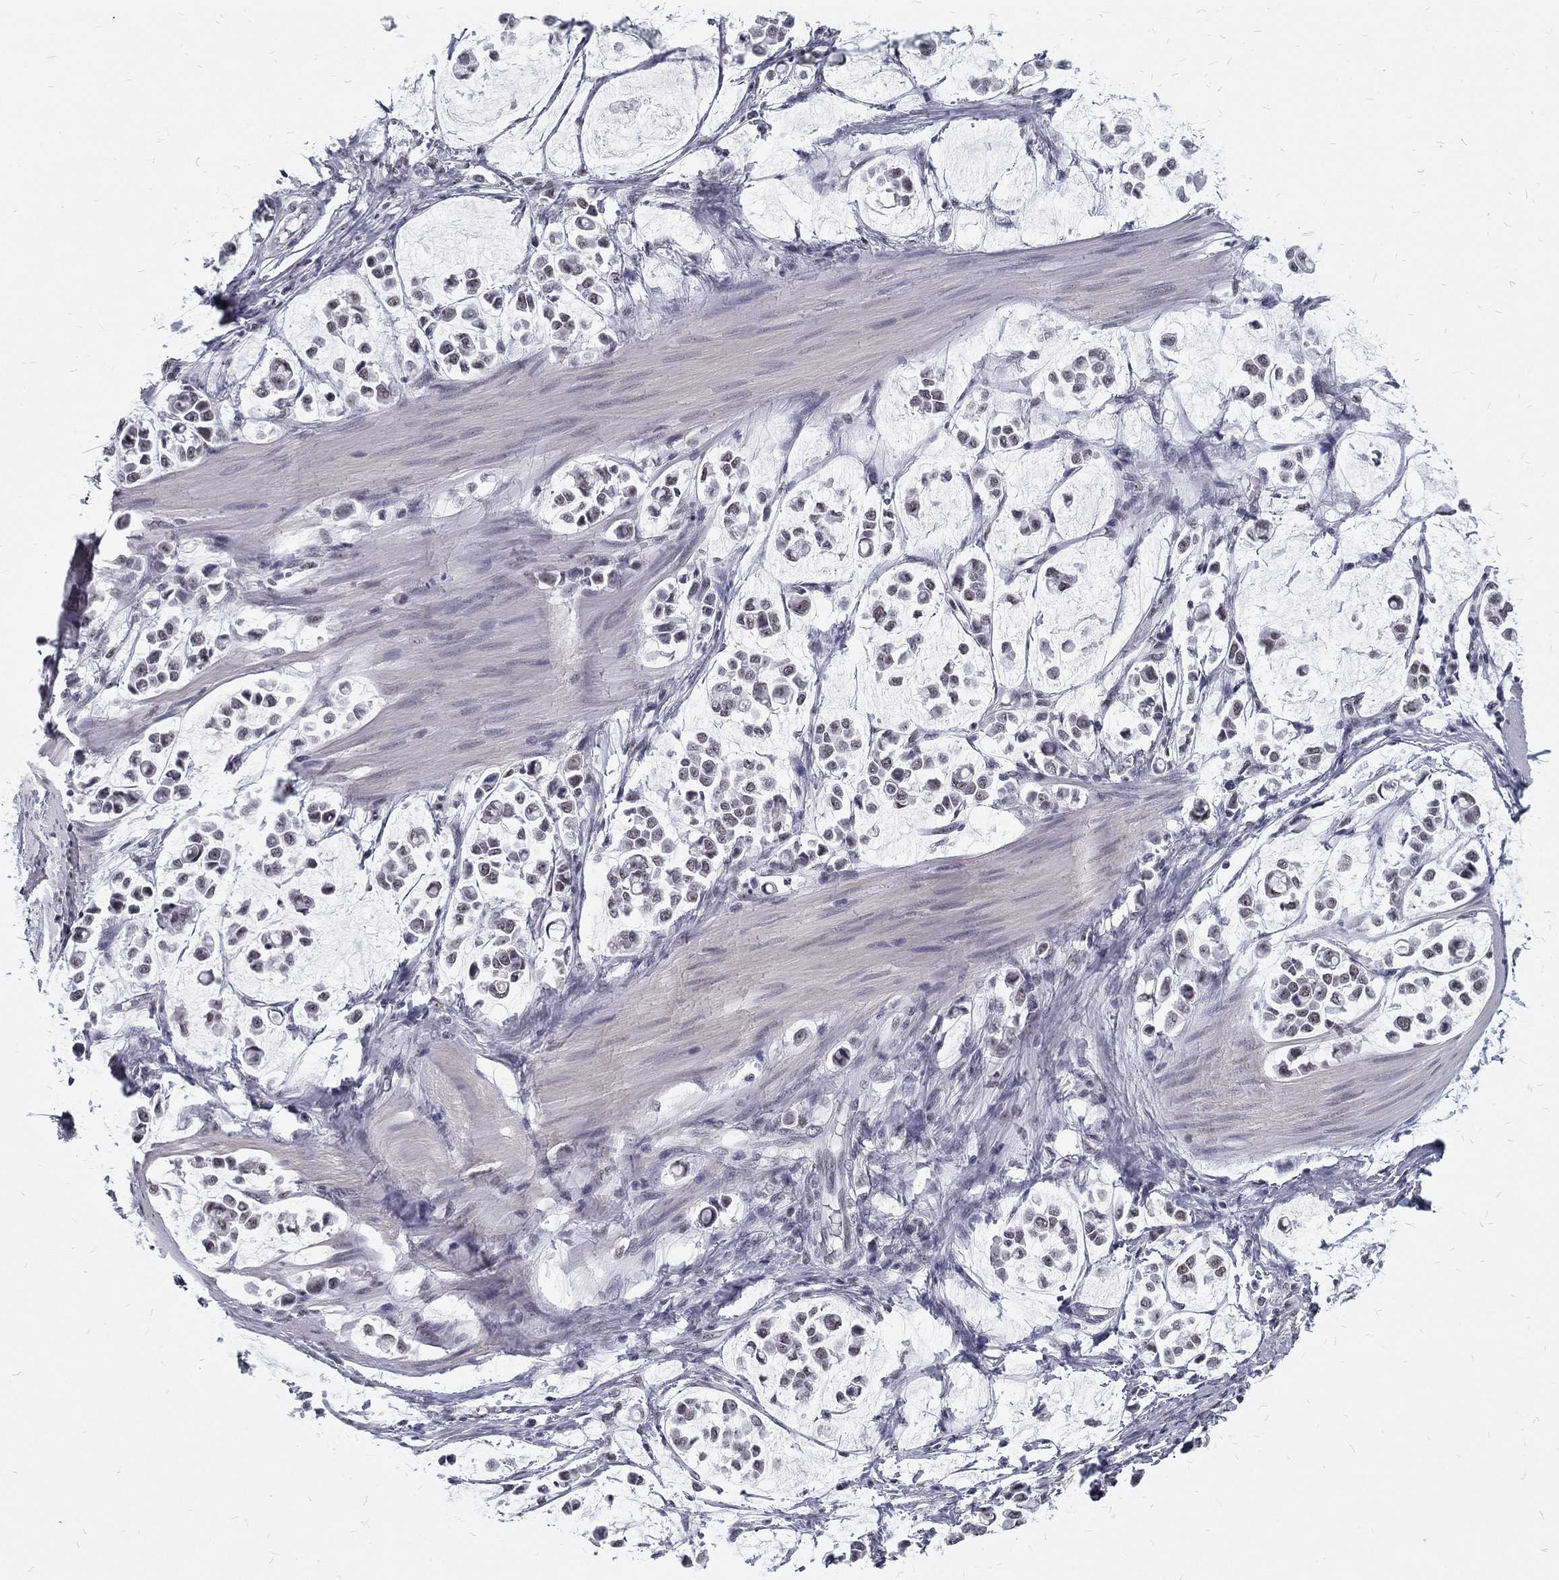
{"staining": {"intensity": "negative", "quantity": "none", "location": "none"}, "tissue": "stomach cancer", "cell_type": "Tumor cells", "image_type": "cancer", "snomed": [{"axis": "morphology", "description": "Adenocarcinoma, NOS"}, {"axis": "topography", "description": "Stomach"}], "caption": "An image of human stomach cancer (adenocarcinoma) is negative for staining in tumor cells.", "gene": "SNORC", "patient": {"sex": "male", "age": 82}}